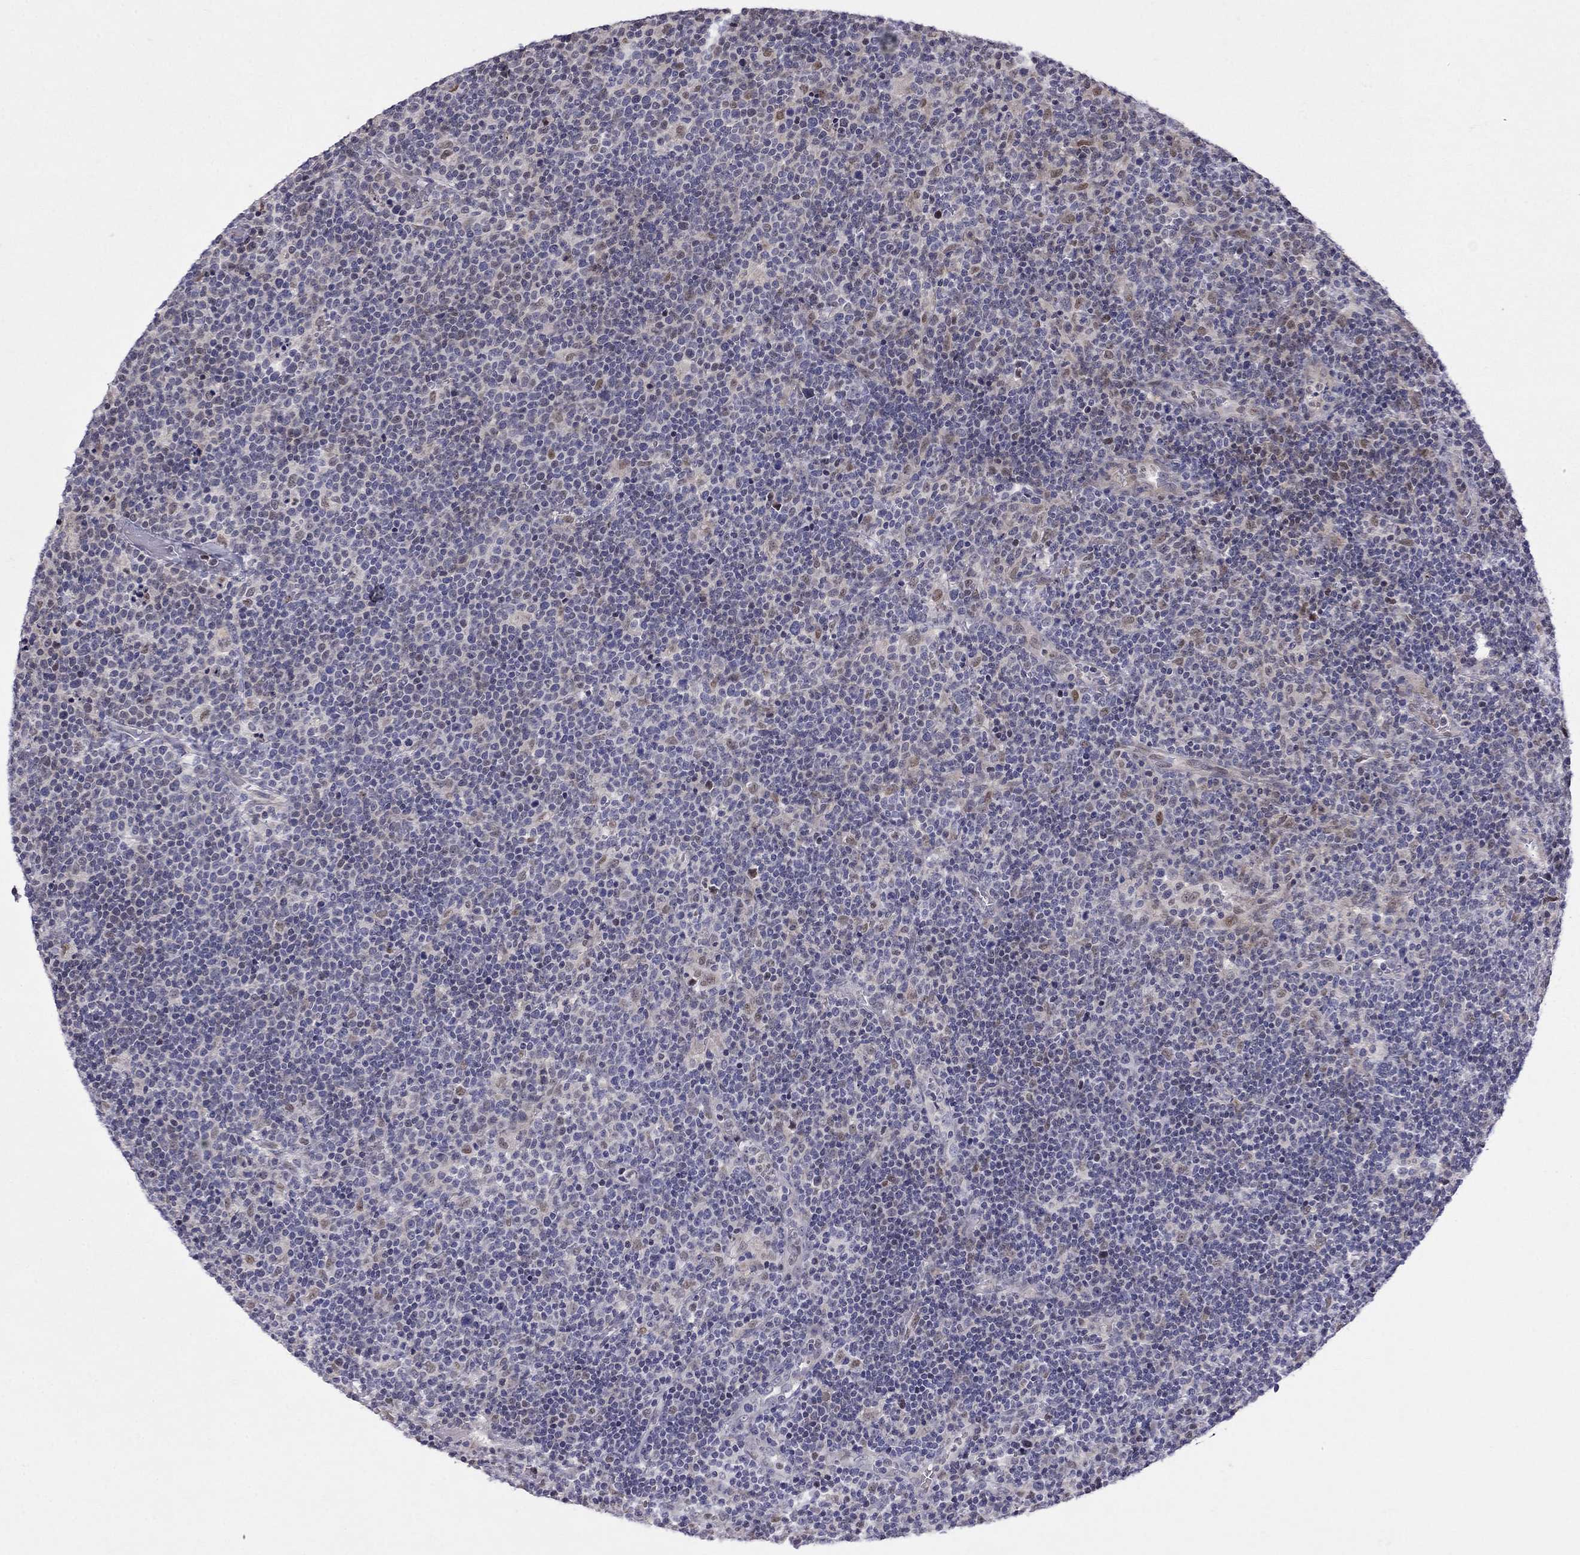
{"staining": {"intensity": "negative", "quantity": "none", "location": "none"}, "tissue": "lymphoma", "cell_type": "Tumor cells", "image_type": "cancer", "snomed": [{"axis": "morphology", "description": "Malignant lymphoma, non-Hodgkin's type, High grade"}, {"axis": "topography", "description": "Lymph node"}], "caption": "High-grade malignant lymphoma, non-Hodgkin's type was stained to show a protein in brown. There is no significant positivity in tumor cells. Brightfield microscopy of immunohistochemistry (IHC) stained with DAB (3,3'-diaminobenzidine) (brown) and hematoxylin (blue), captured at high magnification.", "gene": "LRRC39", "patient": {"sex": "male", "age": 61}}